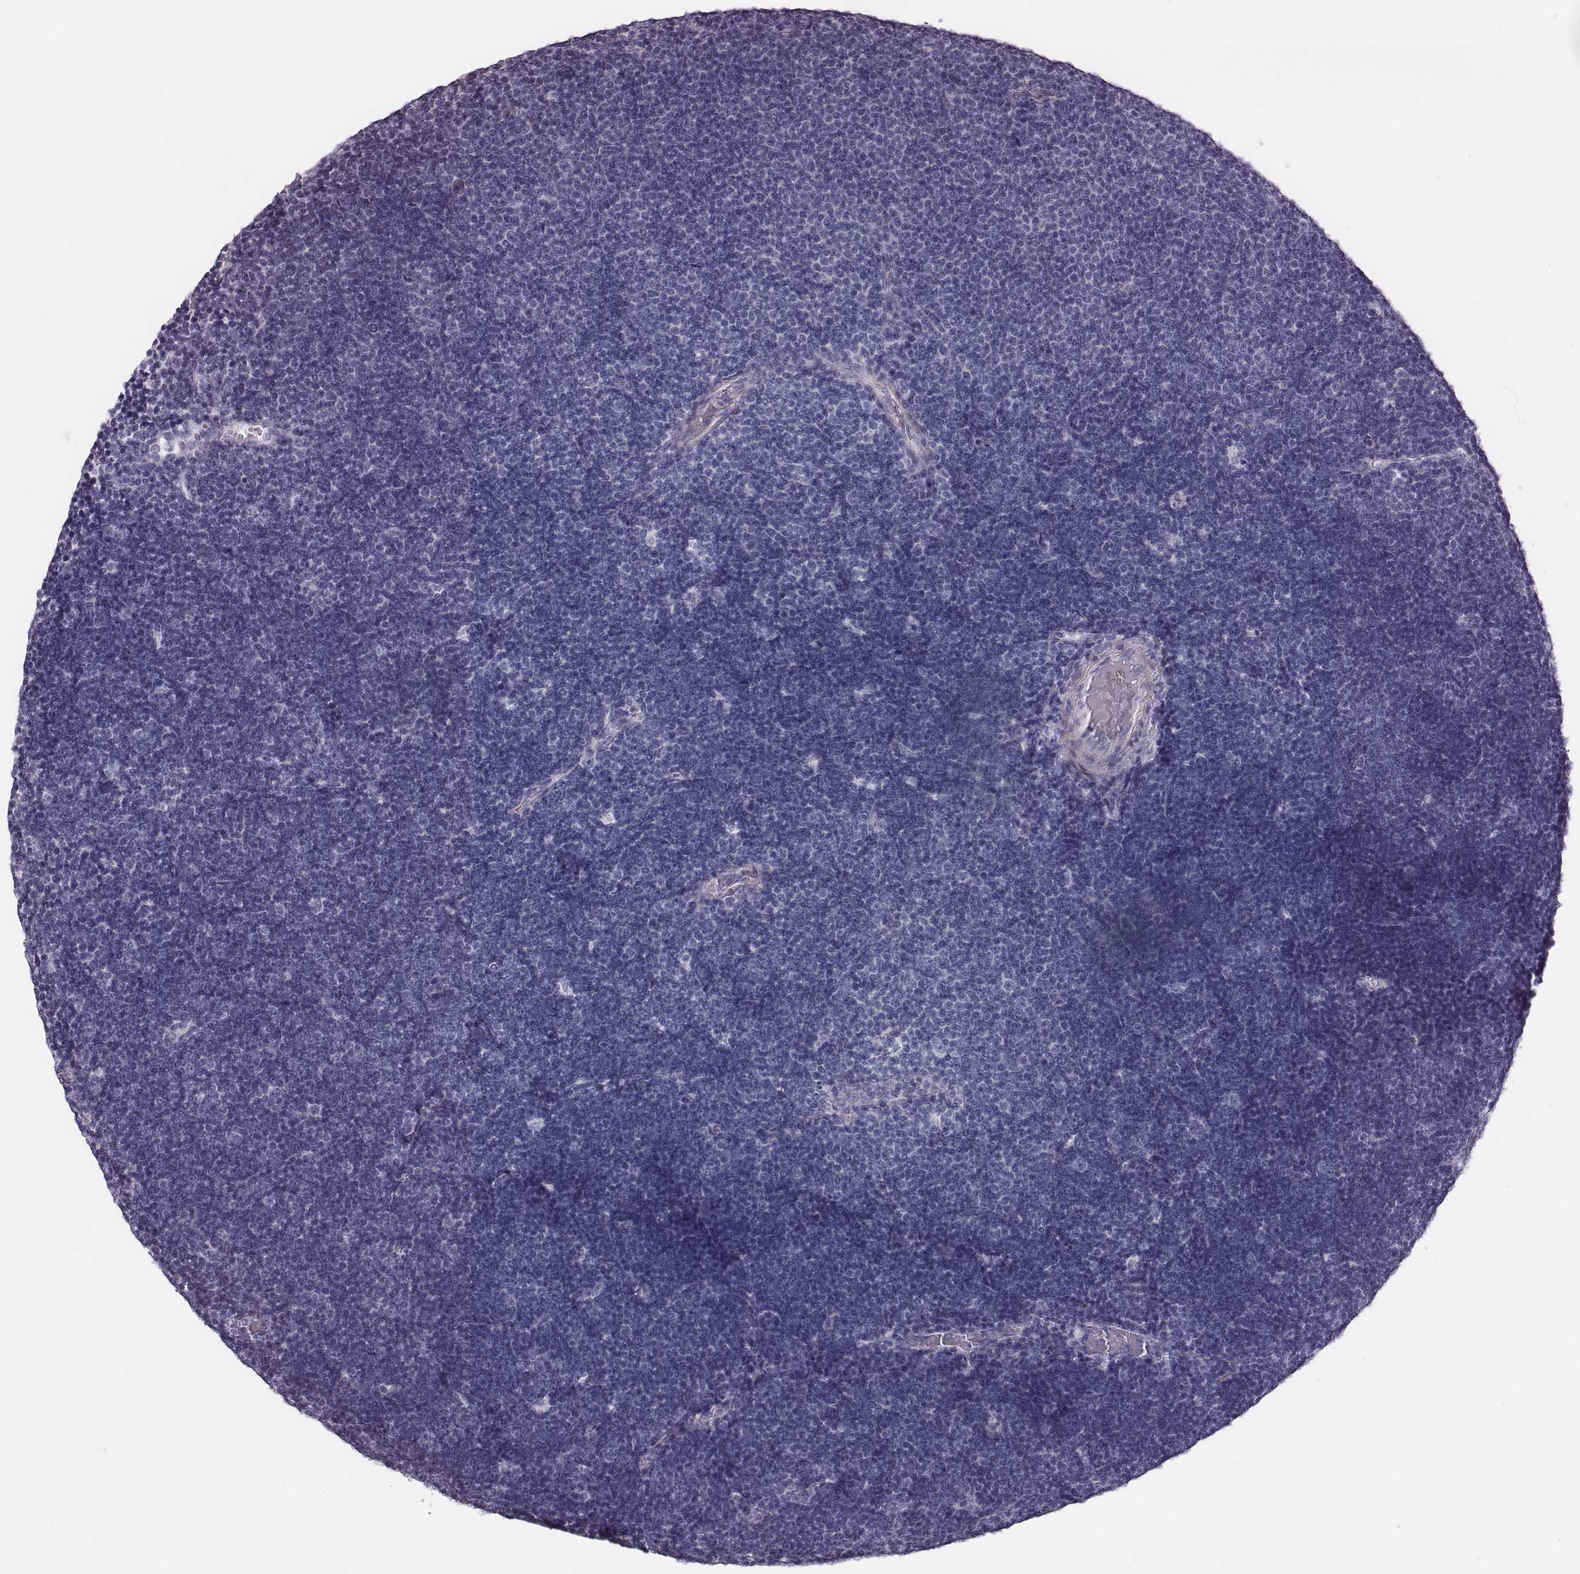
{"staining": {"intensity": "negative", "quantity": "none", "location": "none"}, "tissue": "lymphoma", "cell_type": "Tumor cells", "image_type": "cancer", "snomed": [{"axis": "morphology", "description": "Malignant lymphoma, non-Hodgkin's type, Low grade"}, {"axis": "topography", "description": "Brain"}], "caption": "An image of human lymphoma is negative for staining in tumor cells. (Stains: DAB (3,3'-diaminobenzidine) immunohistochemistry (IHC) with hematoxylin counter stain, Microscopy: brightfield microscopy at high magnification).", "gene": "CRISP1", "patient": {"sex": "female", "age": 66}}